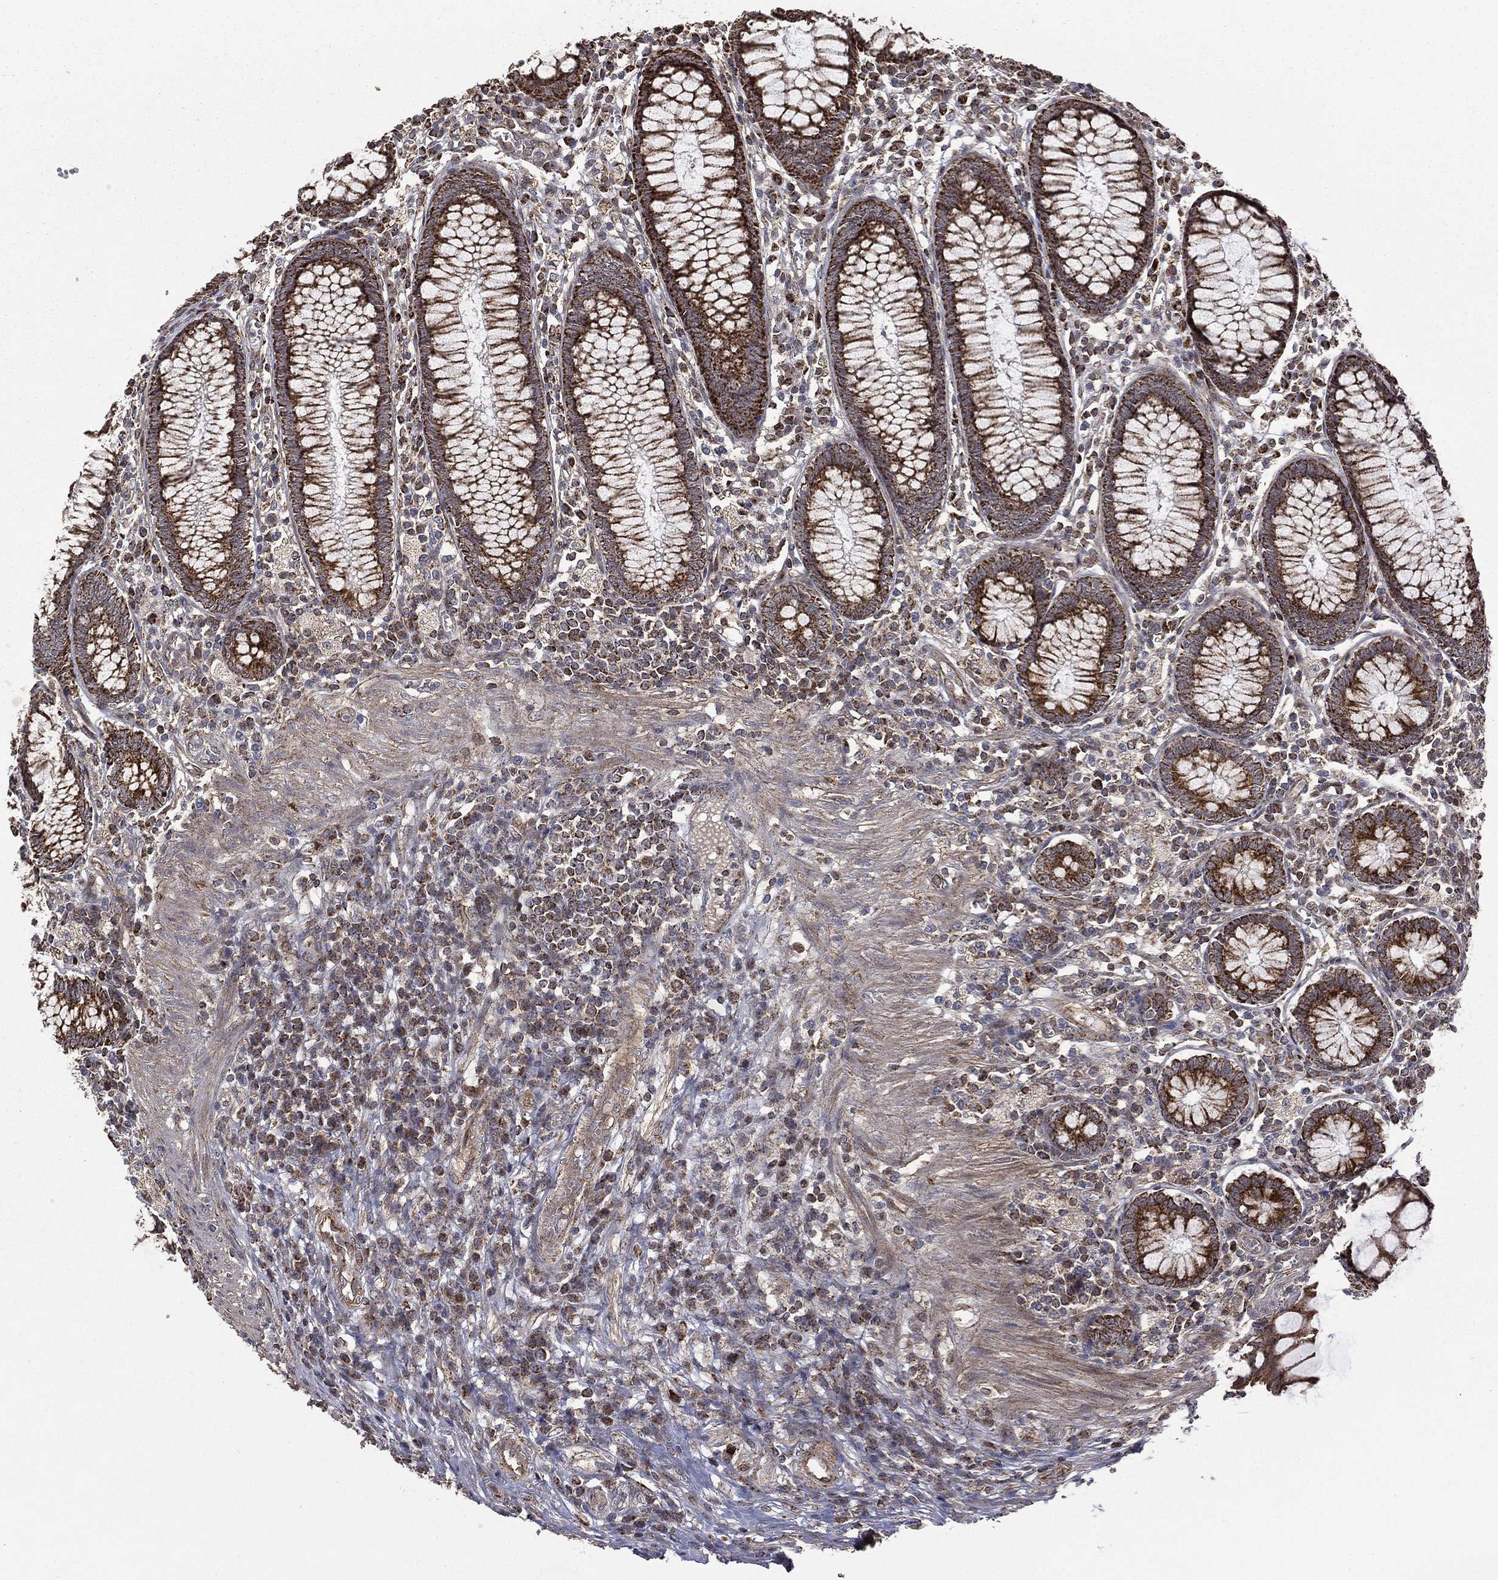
{"staining": {"intensity": "strong", "quantity": ">75%", "location": "cytoplasmic/membranous"}, "tissue": "colon", "cell_type": "Glandular cells", "image_type": "normal", "snomed": [{"axis": "morphology", "description": "Normal tissue, NOS"}, {"axis": "topography", "description": "Colon"}], "caption": "High-power microscopy captured an immunohistochemistry photomicrograph of benign colon, revealing strong cytoplasmic/membranous positivity in about >75% of glandular cells.", "gene": "GIMAP6", "patient": {"sex": "male", "age": 65}}